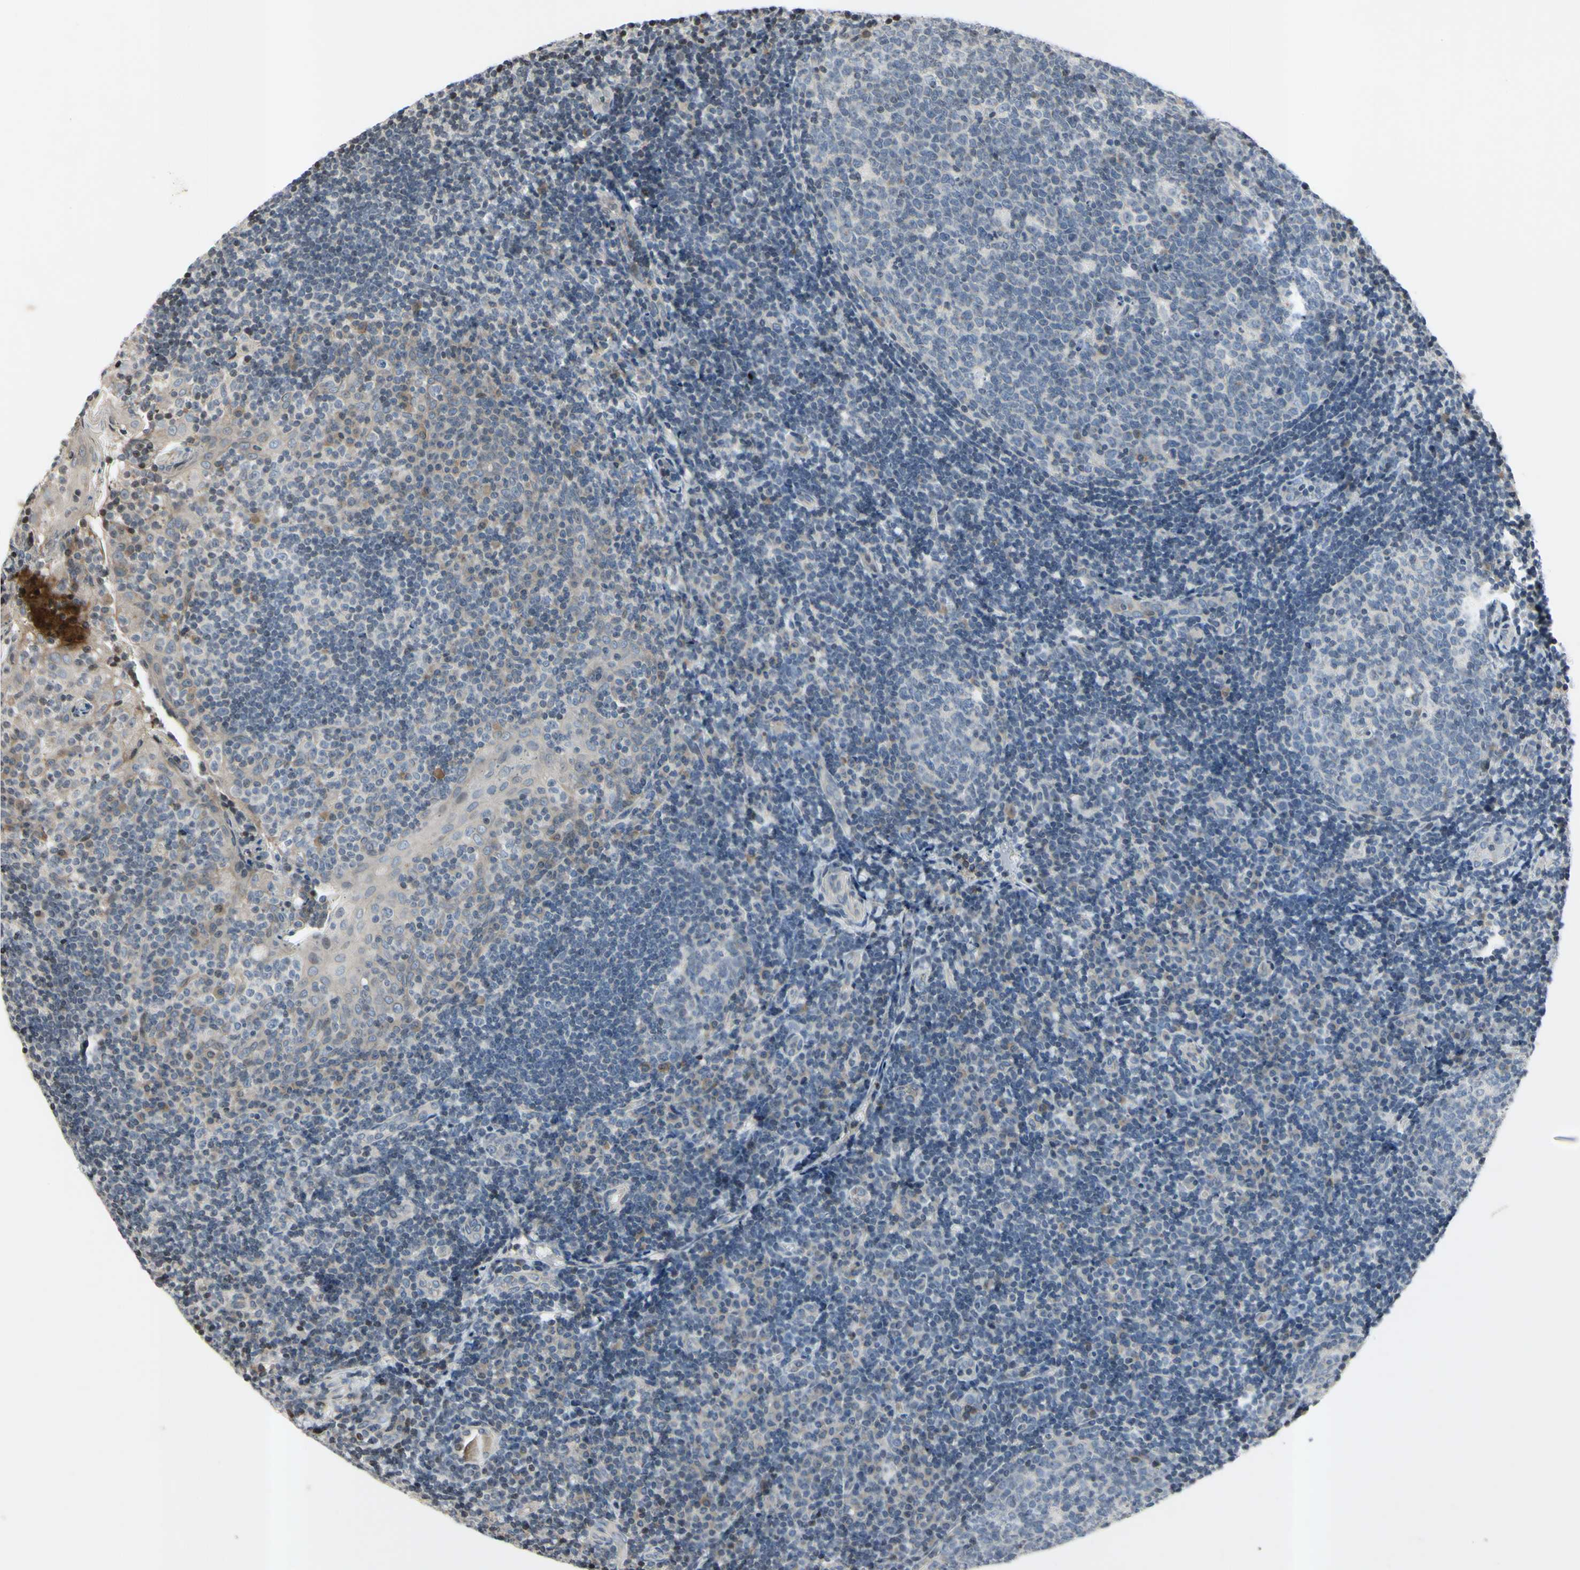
{"staining": {"intensity": "moderate", "quantity": "<25%", "location": "cytoplasmic/membranous"}, "tissue": "tonsil", "cell_type": "Germinal center cells", "image_type": "normal", "snomed": [{"axis": "morphology", "description": "Normal tissue, NOS"}, {"axis": "topography", "description": "Tonsil"}], "caption": "Tonsil was stained to show a protein in brown. There is low levels of moderate cytoplasmic/membranous expression in approximately <25% of germinal center cells. Immunohistochemistry (ihc) stains the protein in brown and the nuclei are stained blue.", "gene": "ARG1", "patient": {"sex": "female", "age": 40}}